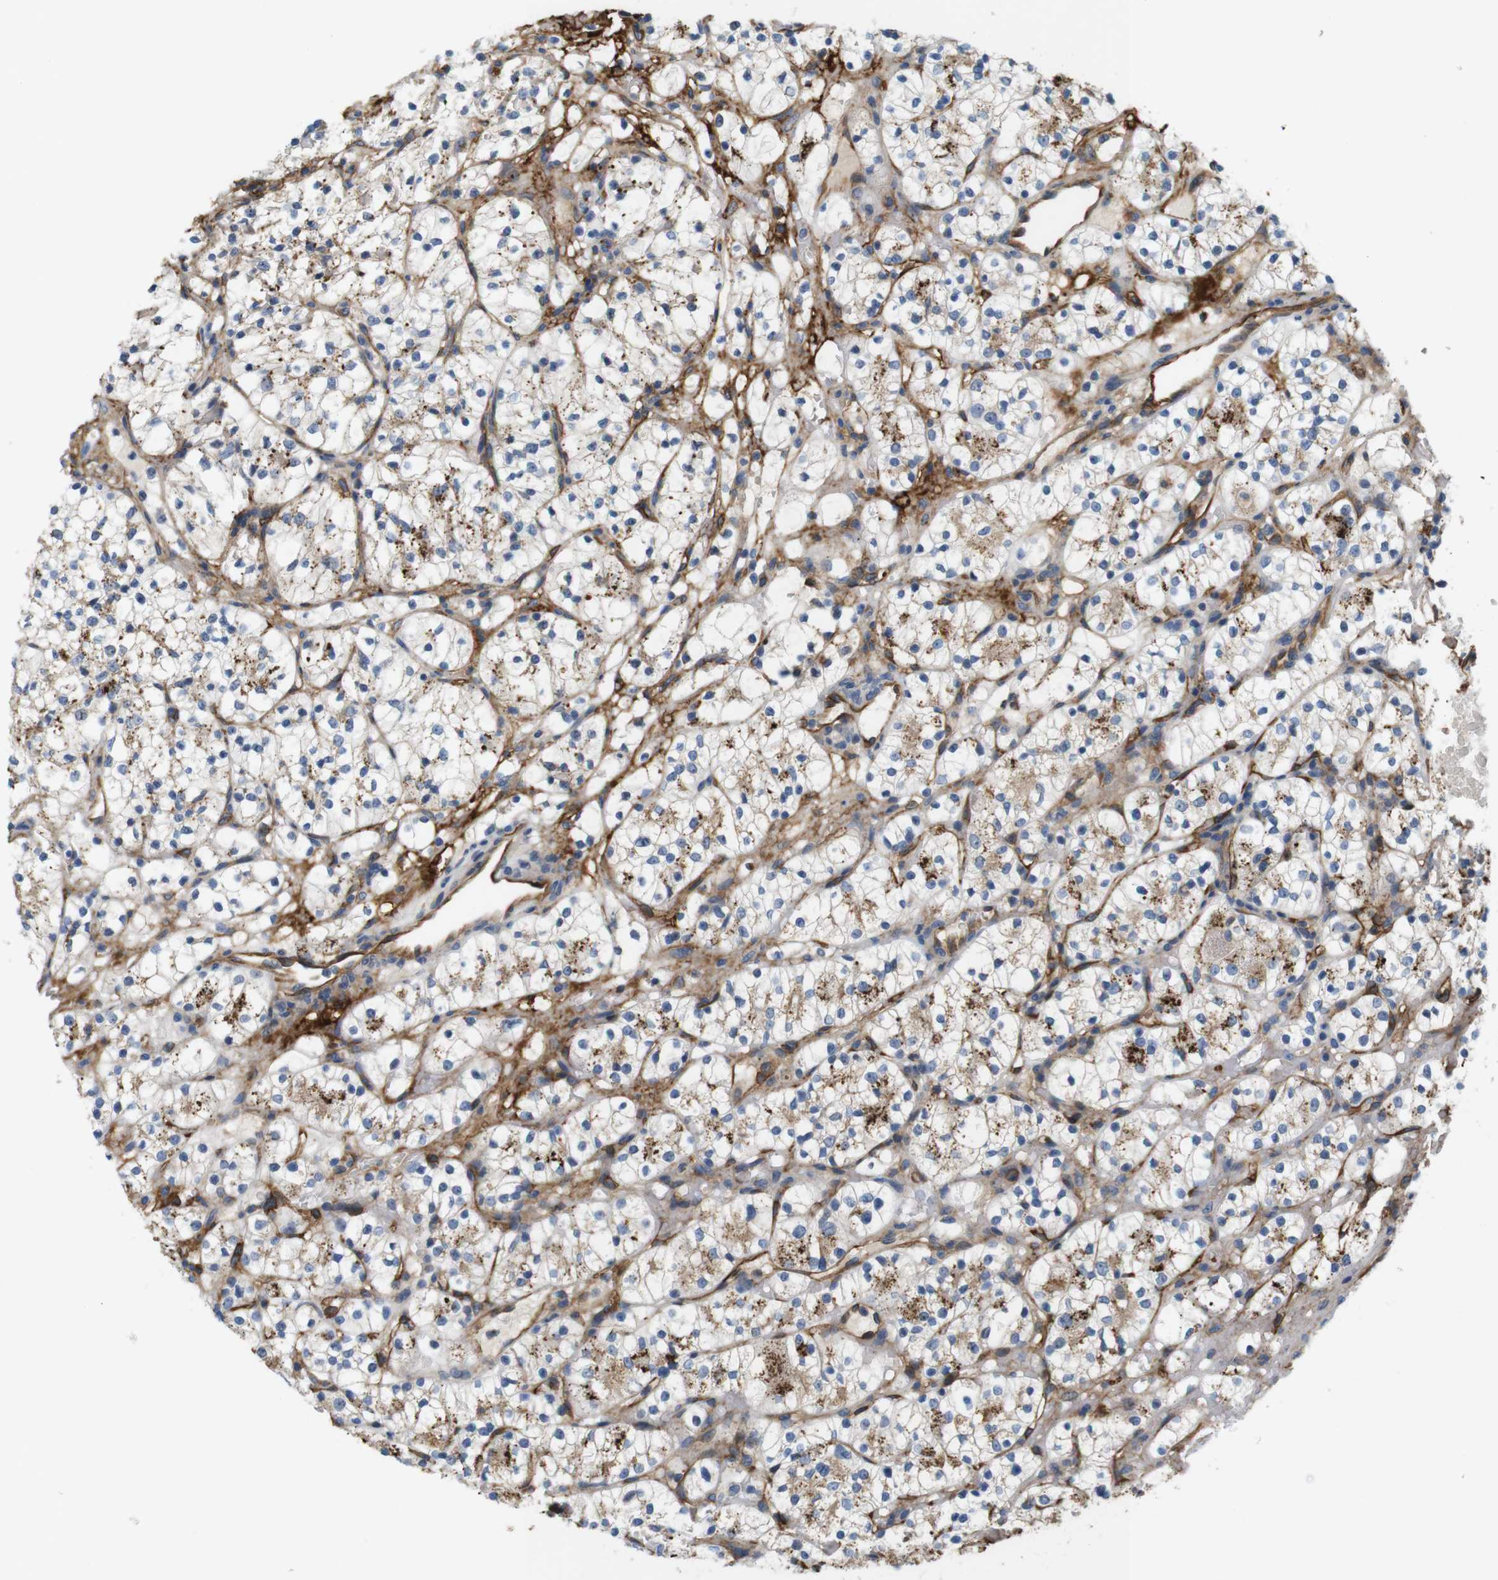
{"staining": {"intensity": "weak", "quantity": "25%-75%", "location": "cytoplasmic/membranous"}, "tissue": "renal cancer", "cell_type": "Tumor cells", "image_type": "cancer", "snomed": [{"axis": "morphology", "description": "Adenocarcinoma, NOS"}, {"axis": "topography", "description": "Kidney"}], "caption": "Weak cytoplasmic/membranous staining is identified in about 25%-75% of tumor cells in renal adenocarcinoma. (DAB = brown stain, brightfield microscopy at high magnification).", "gene": "BVES", "patient": {"sex": "female", "age": 60}}